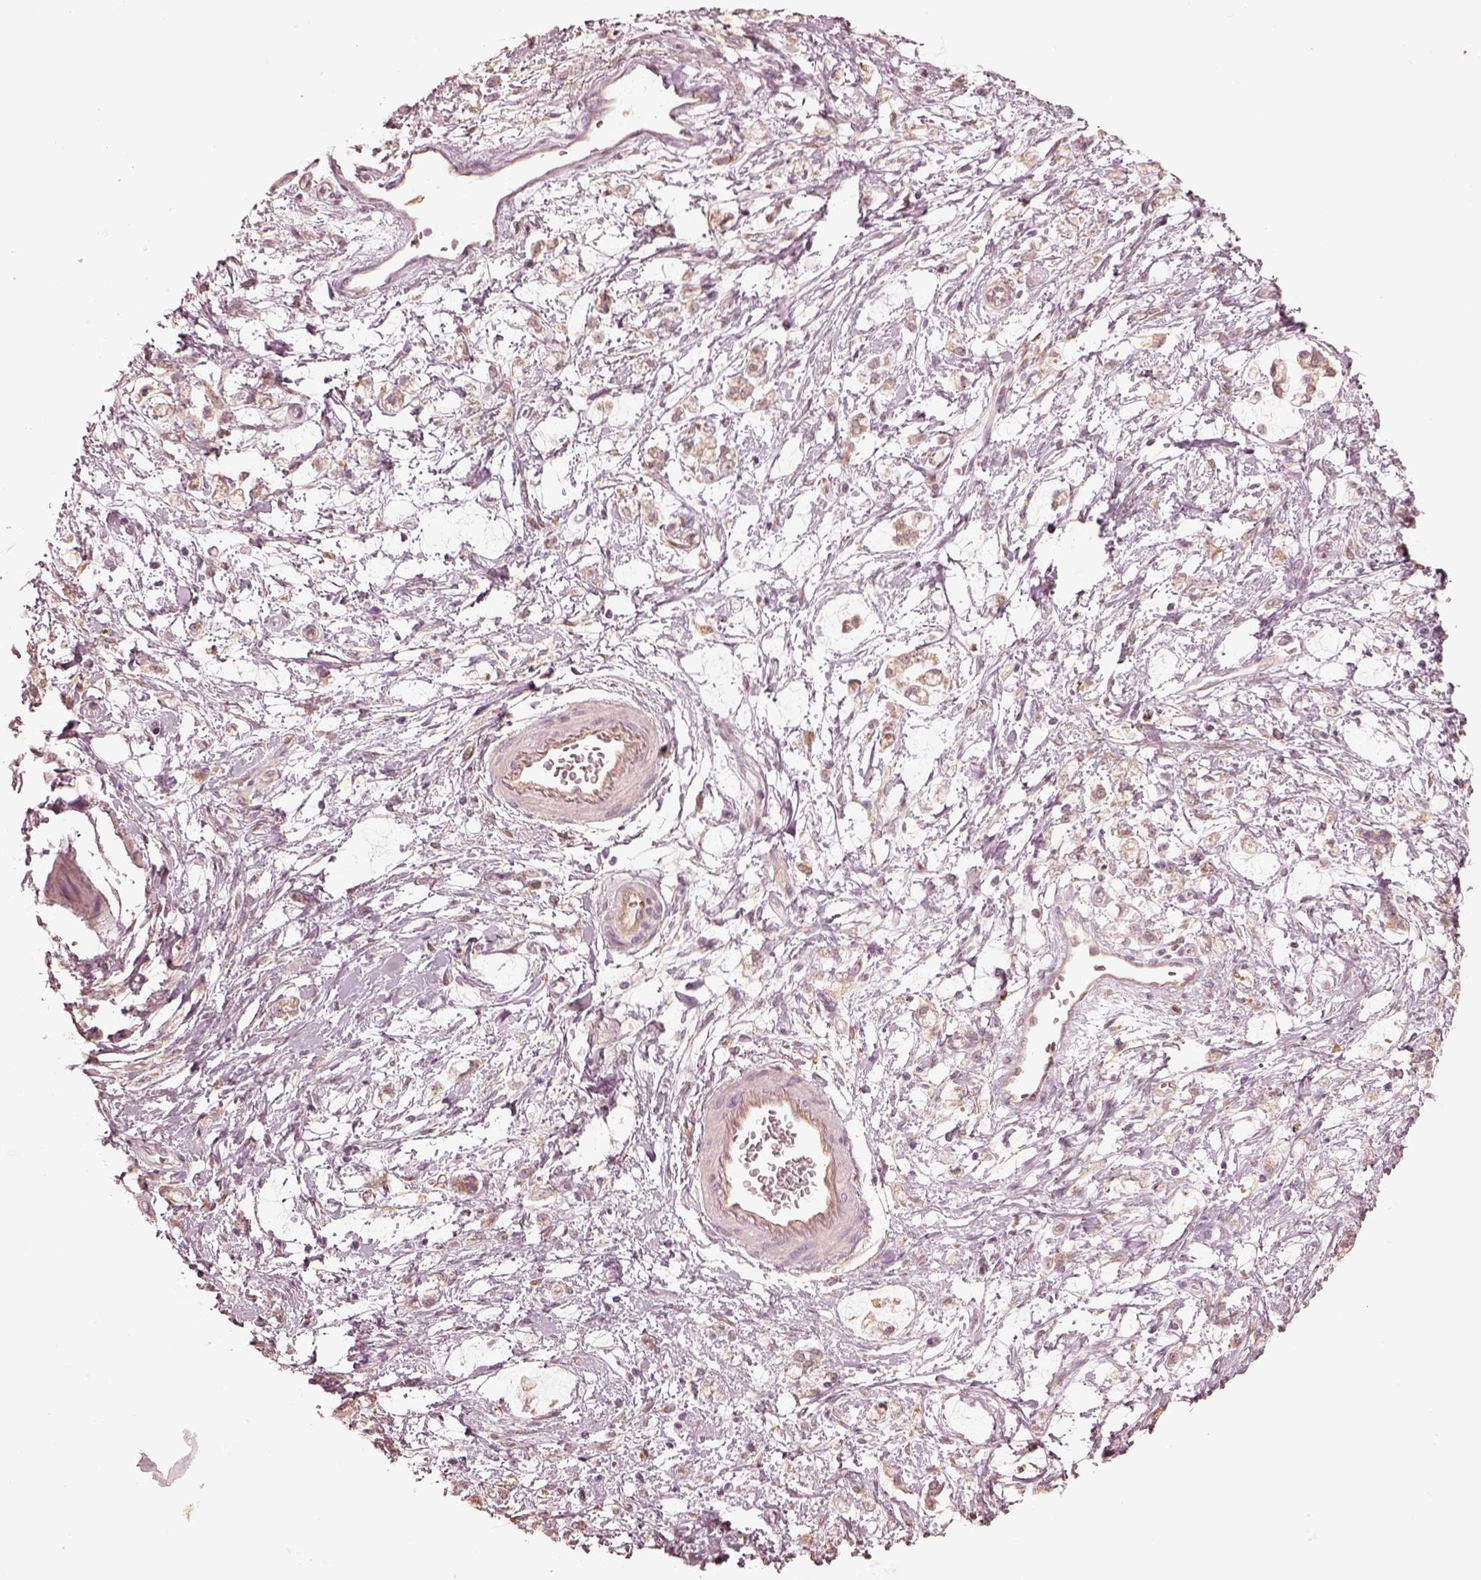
{"staining": {"intensity": "moderate", "quantity": "<25%", "location": "cytoplasmic/membranous"}, "tissue": "stomach cancer", "cell_type": "Tumor cells", "image_type": "cancer", "snomed": [{"axis": "morphology", "description": "Adenocarcinoma, NOS"}, {"axis": "topography", "description": "Stomach"}], "caption": "Protein positivity by IHC displays moderate cytoplasmic/membranous positivity in approximately <25% of tumor cells in stomach adenocarcinoma.", "gene": "WLS", "patient": {"sex": "female", "age": 60}}